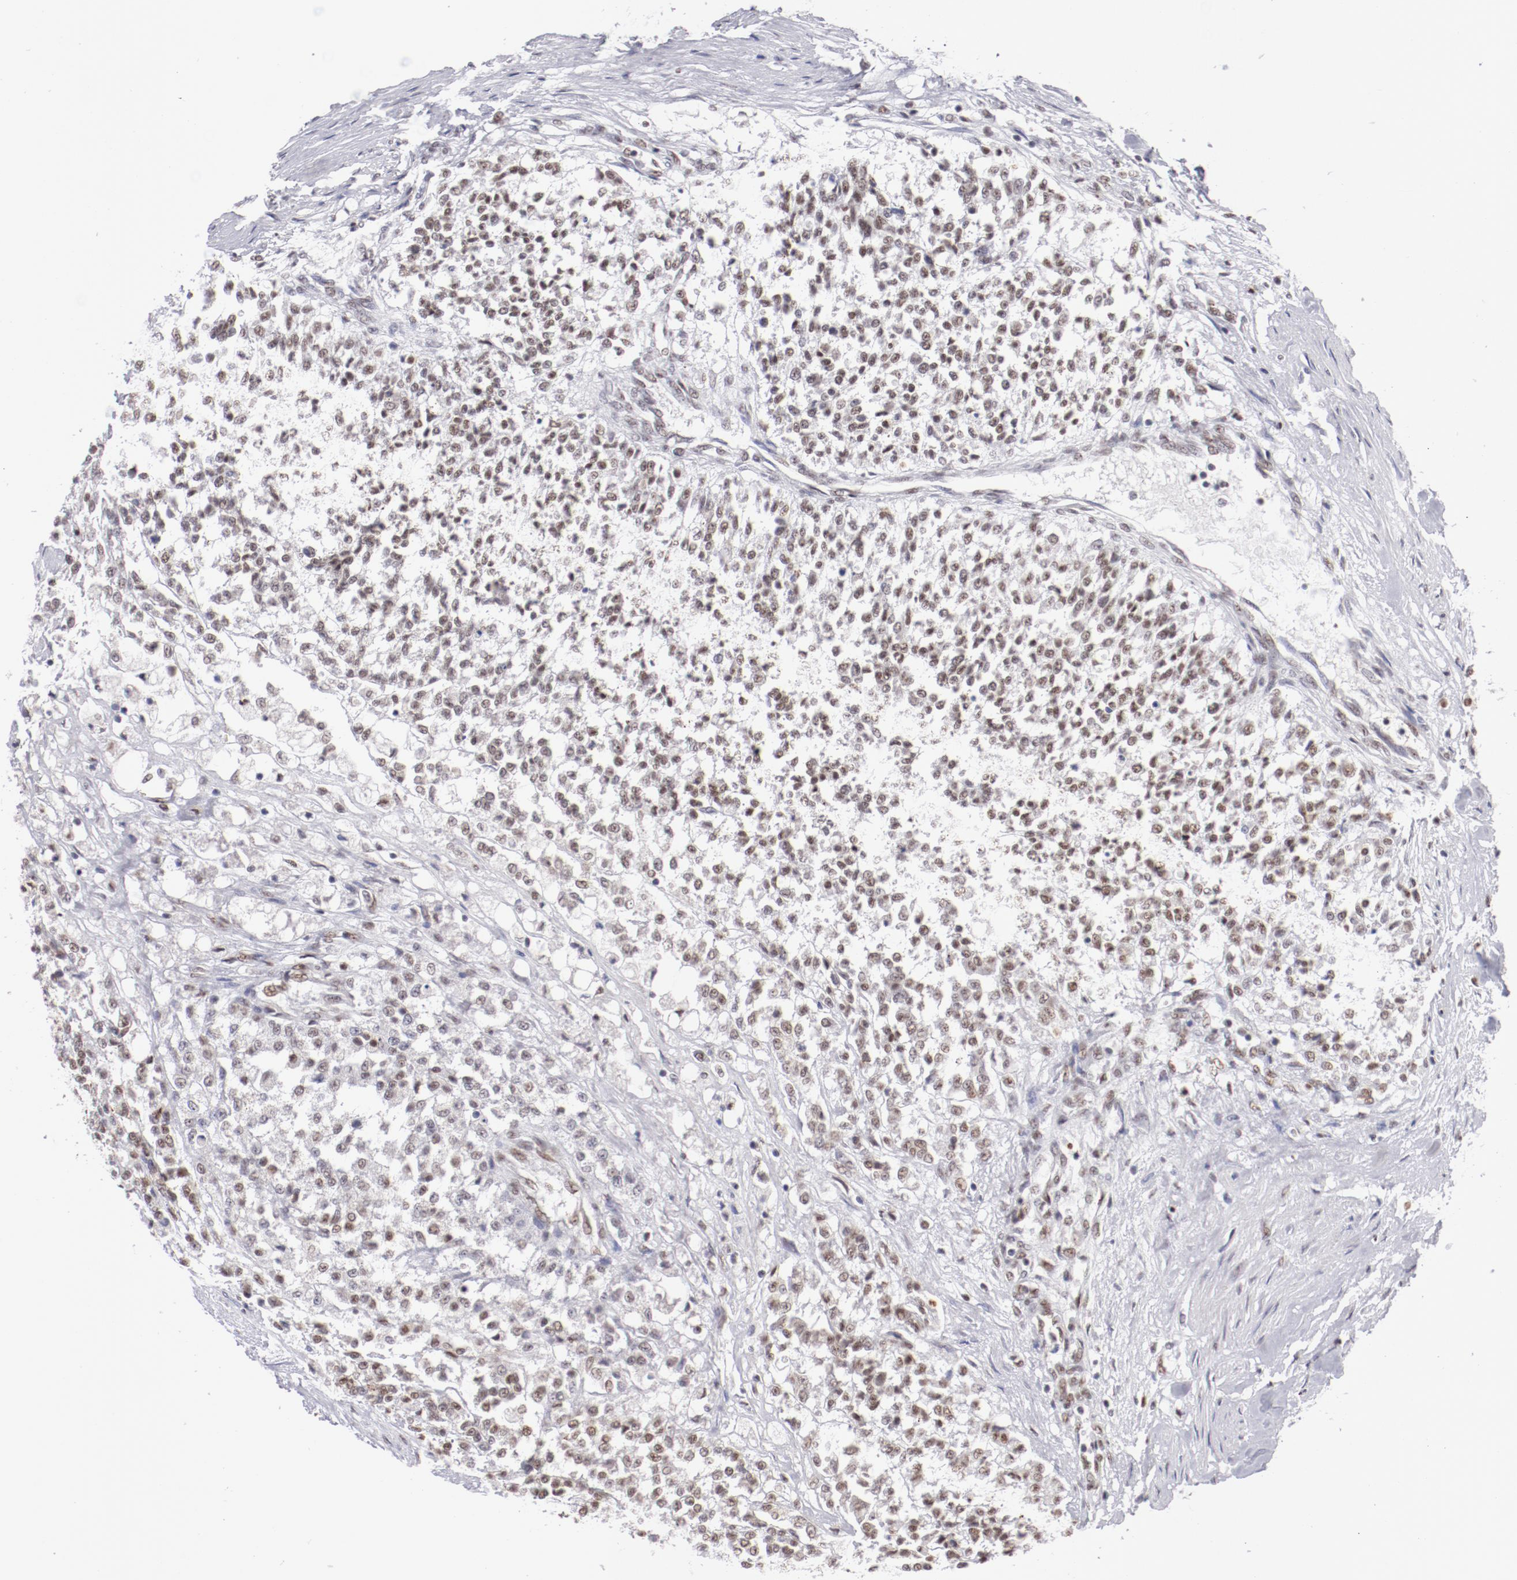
{"staining": {"intensity": "weak", "quantity": ">75%", "location": "nuclear"}, "tissue": "testis cancer", "cell_type": "Tumor cells", "image_type": "cancer", "snomed": [{"axis": "morphology", "description": "Seminoma, NOS"}, {"axis": "topography", "description": "Testis"}], "caption": "An immunohistochemistry (IHC) histopathology image of neoplastic tissue is shown. Protein staining in brown shows weak nuclear positivity in testis cancer (seminoma) within tumor cells.", "gene": "TFAP4", "patient": {"sex": "male", "age": 59}}